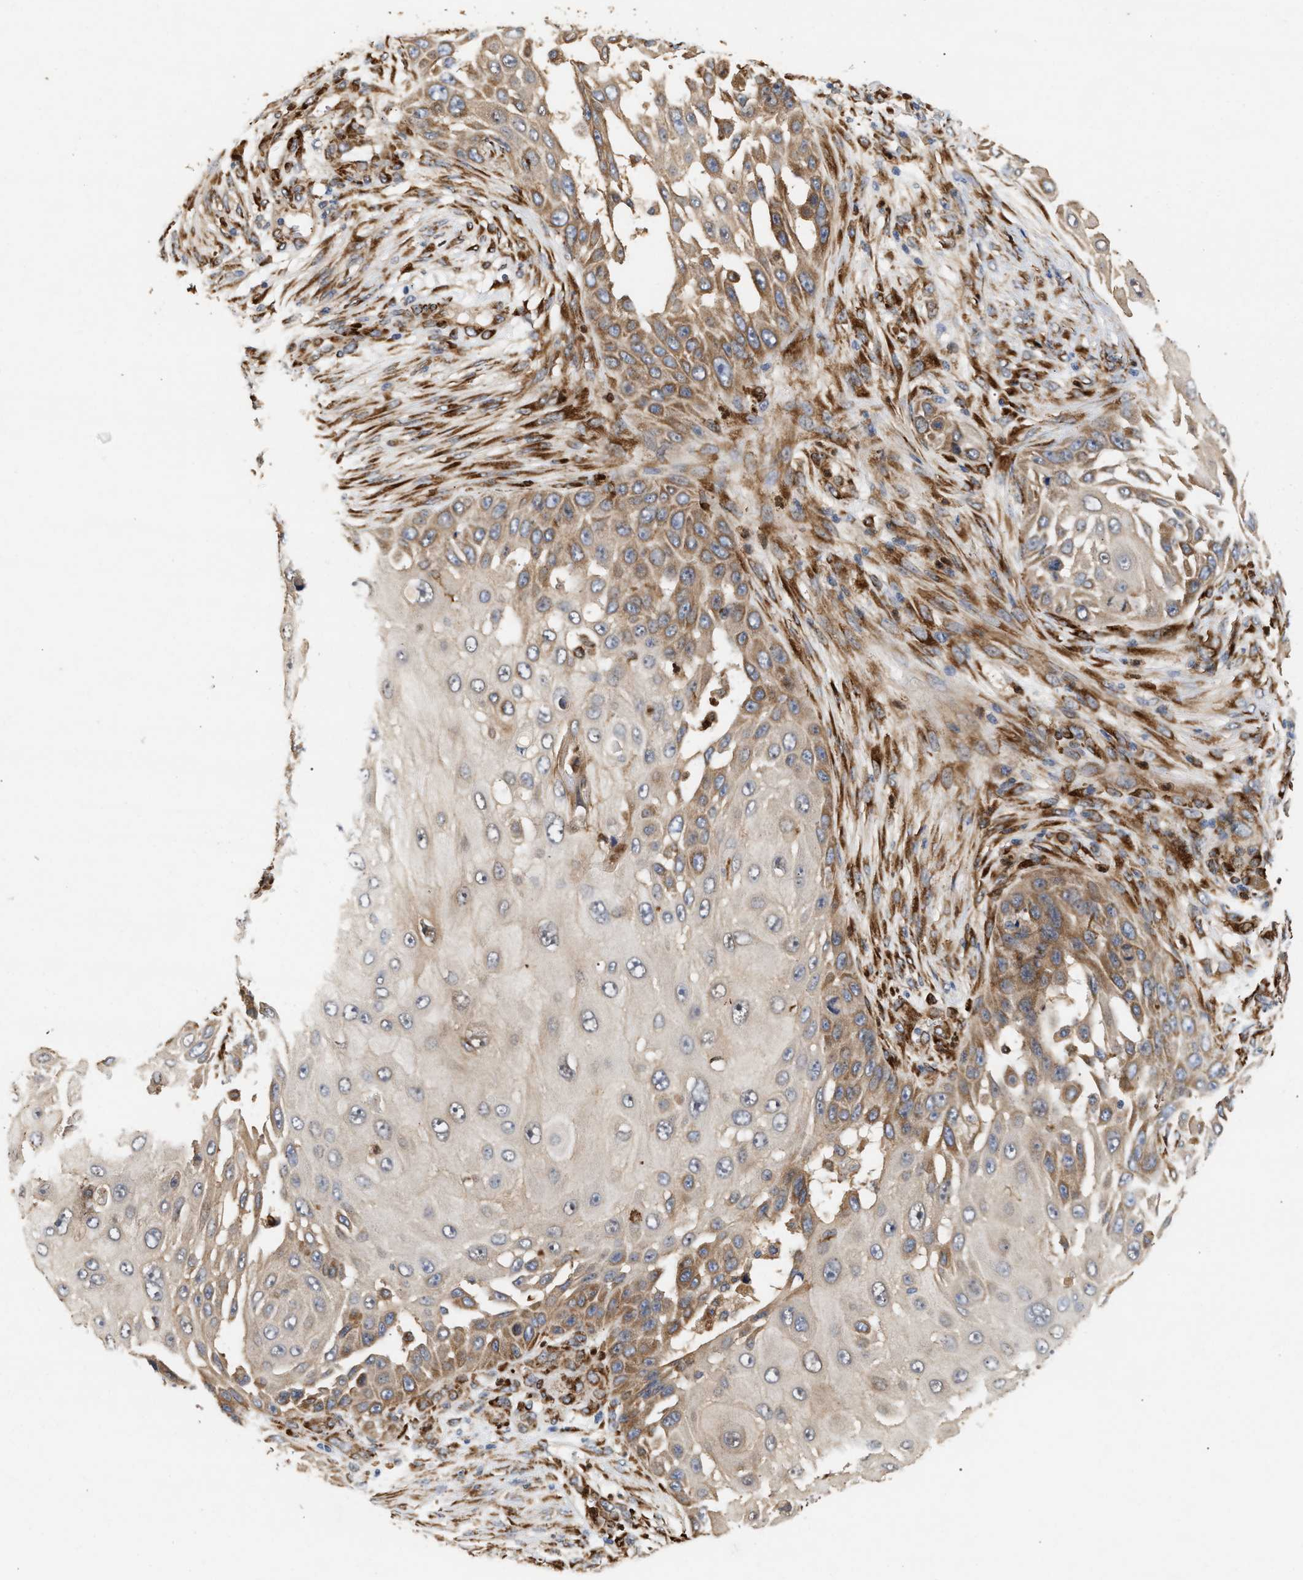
{"staining": {"intensity": "moderate", "quantity": ">75%", "location": "cytoplasmic/membranous"}, "tissue": "skin cancer", "cell_type": "Tumor cells", "image_type": "cancer", "snomed": [{"axis": "morphology", "description": "Squamous cell carcinoma, NOS"}, {"axis": "topography", "description": "Skin"}], "caption": "The immunohistochemical stain labels moderate cytoplasmic/membranous expression in tumor cells of skin cancer (squamous cell carcinoma) tissue.", "gene": "PLCD1", "patient": {"sex": "female", "age": 44}}